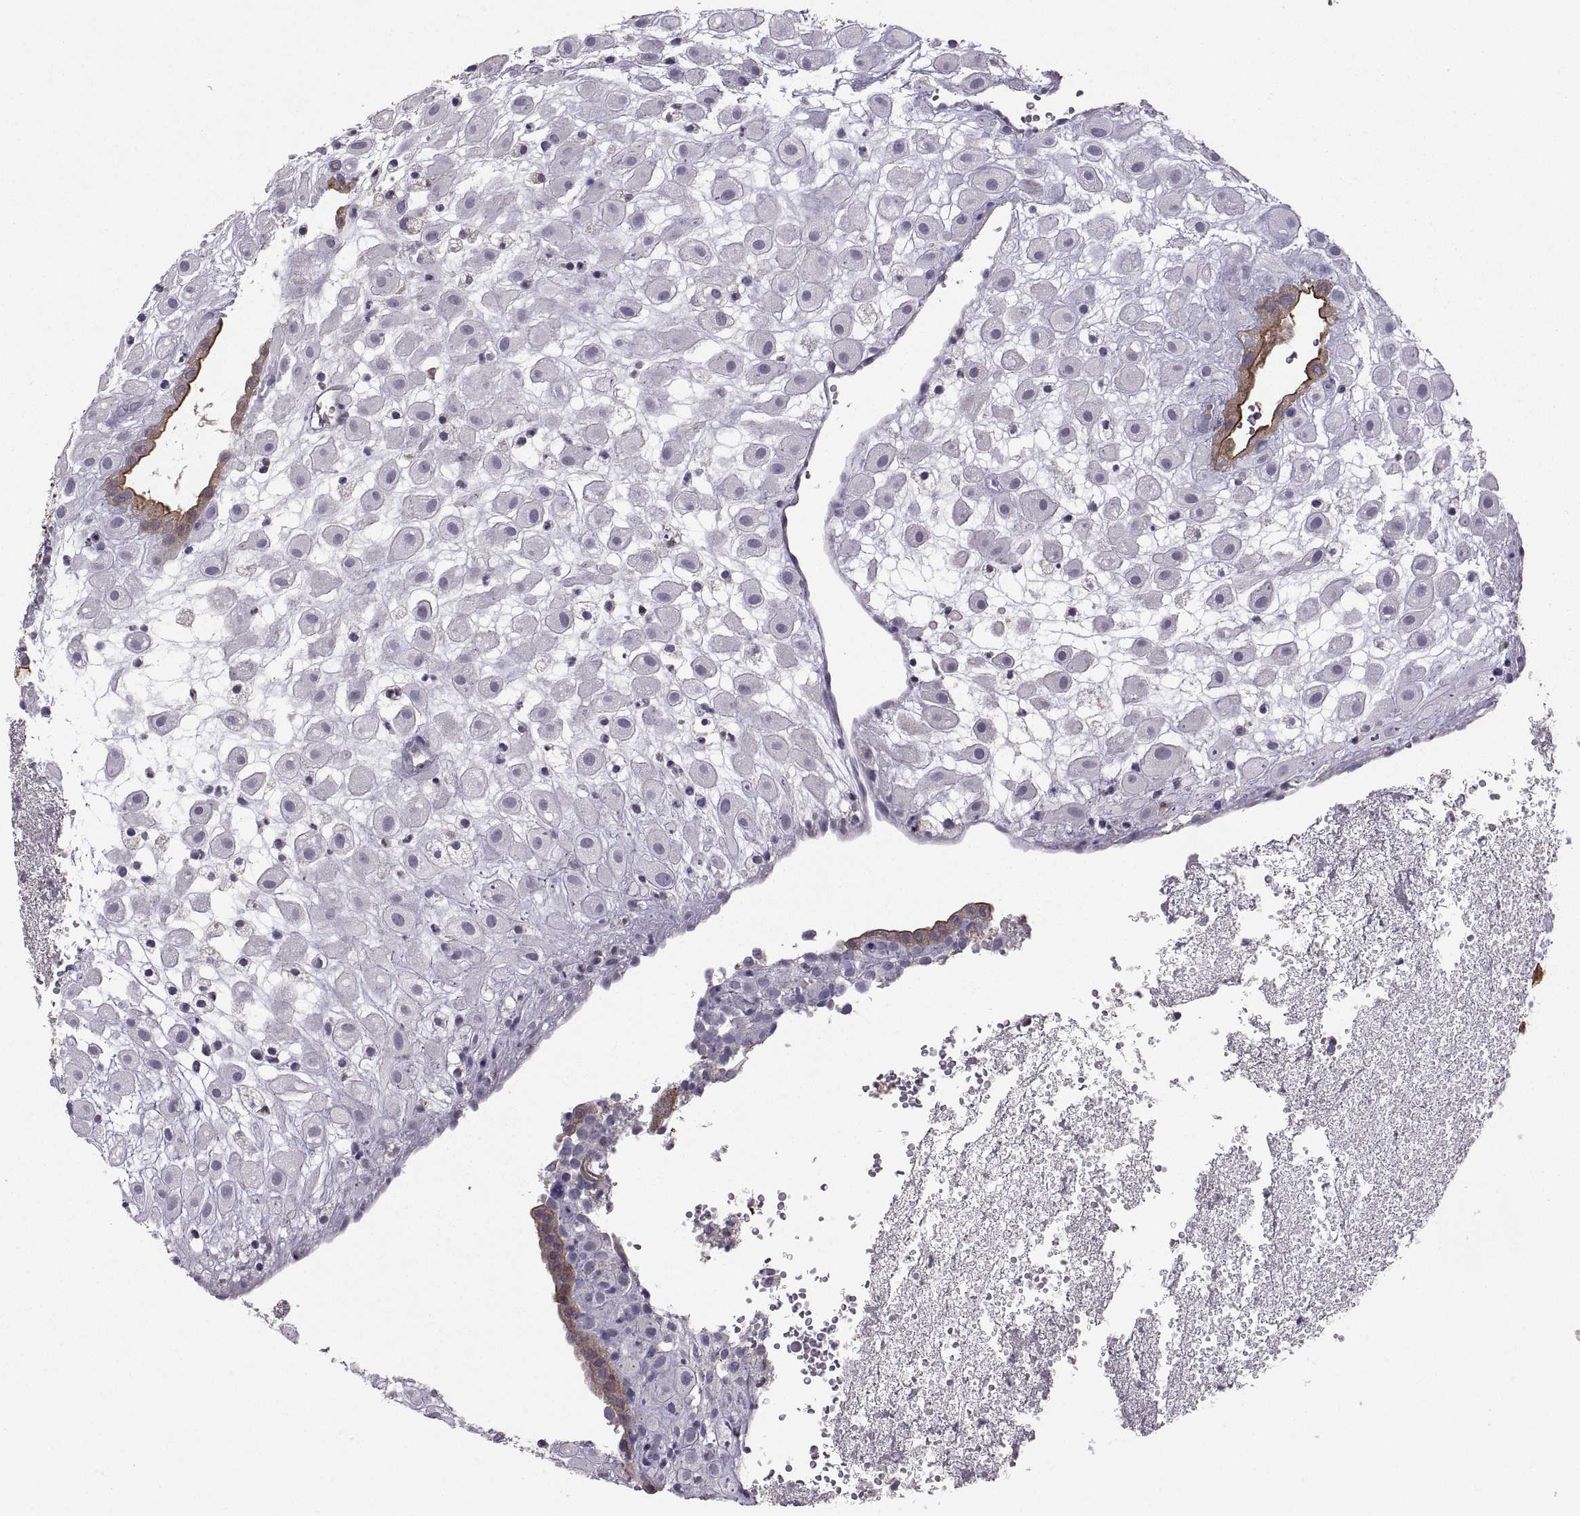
{"staining": {"intensity": "negative", "quantity": "none", "location": "none"}, "tissue": "placenta", "cell_type": "Decidual cells", "image_type": "normal", "snomed": [{"axis": "morphology", "description": "Normal tissue, NOS"}, {"axis": "topography", "description": "Placenta"}], "caption": "Human placenta stained for a protein using immunohistochemistry demonstrates no positivity in decidual cells.", "gene": "EZR", "patient": {"sex": "female", "age": 24}}